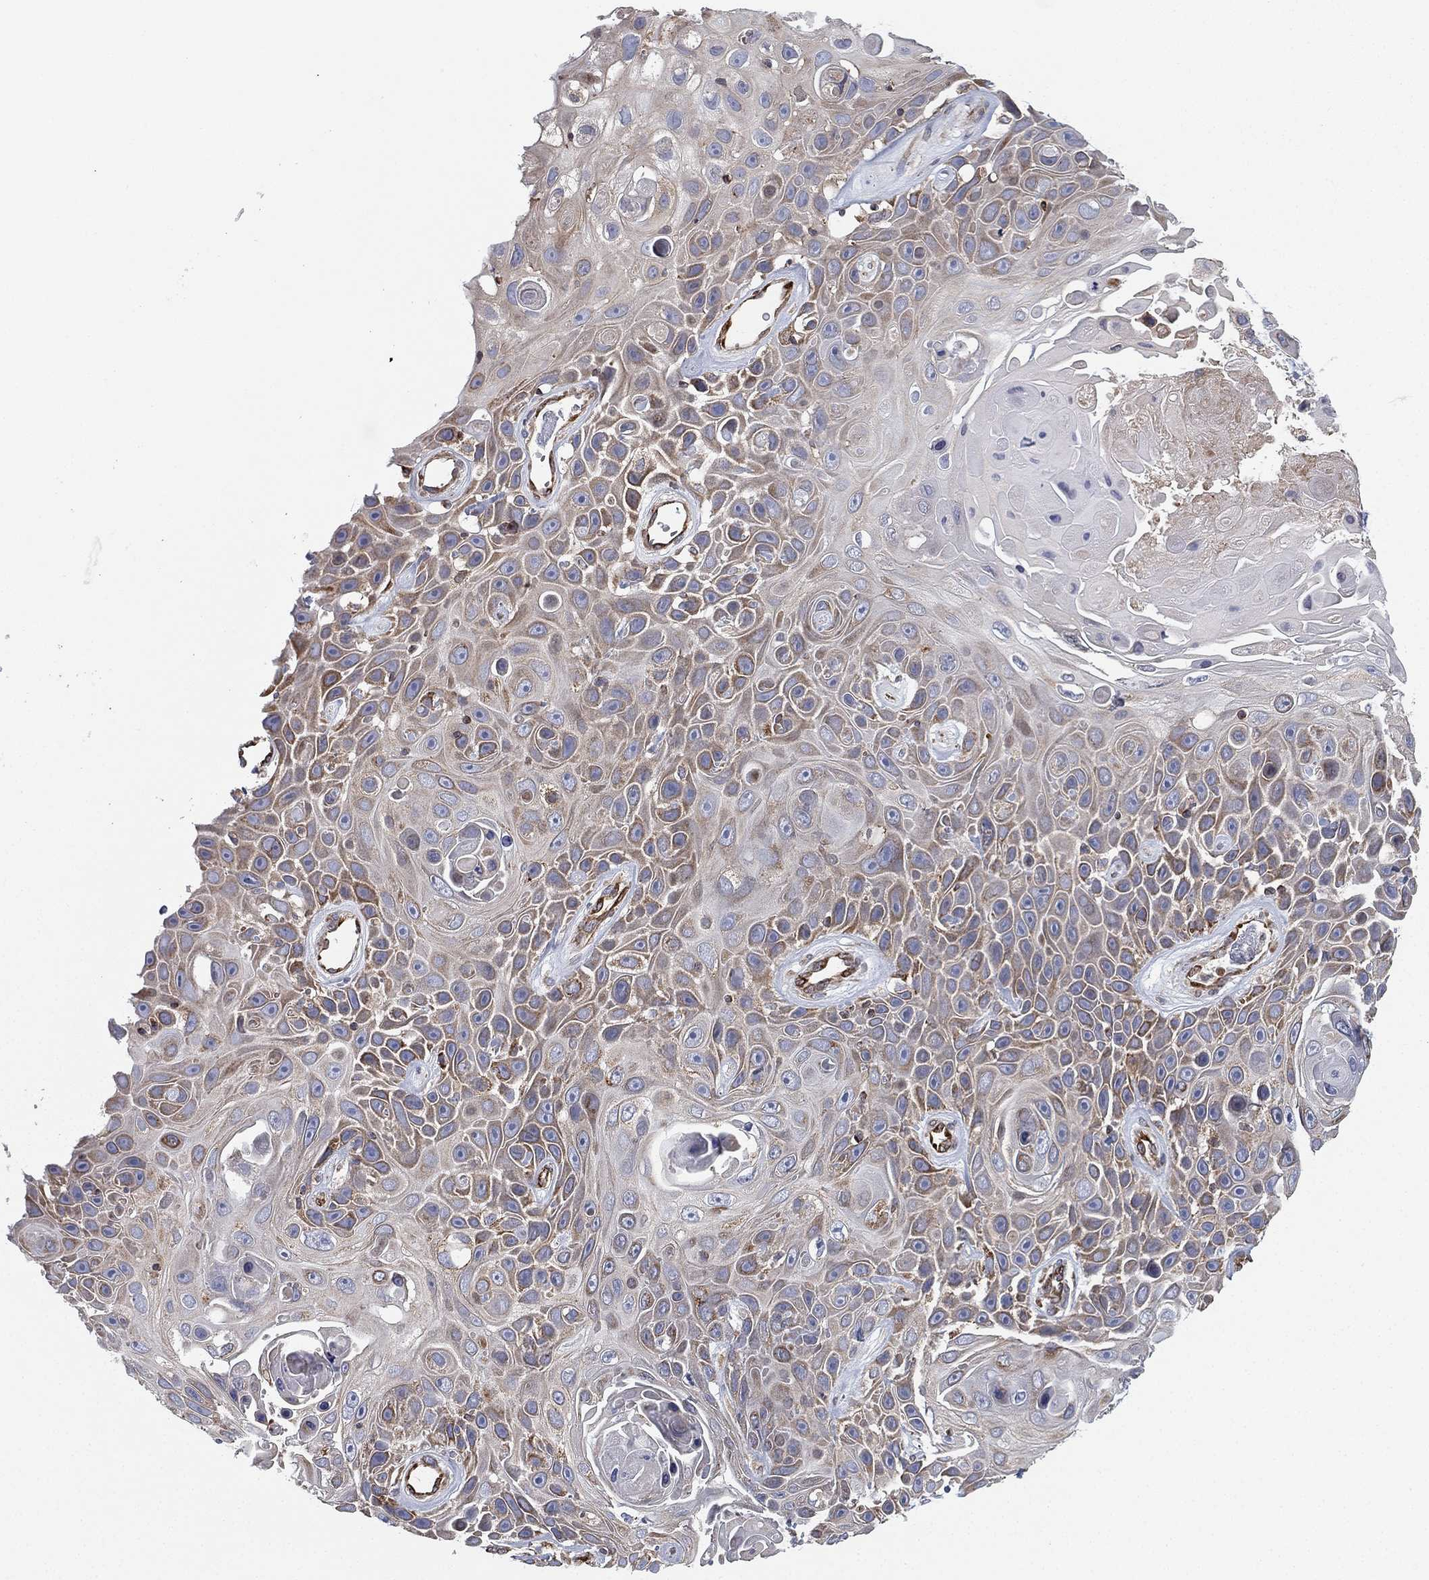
{"staining": {"intensity": "weak", "quantity": "<25%", "location": "cytoplasmic/membranous"}, "tissue": "skin cancer", "cell_type": "Tumor cells", "image_type": "cancer", "snomed": [{"axis": "morphology", "description": "Squamous cell carcinoma, NOS"}, {"axis": "topography", "description": "Skin"}], "caption": "IHC histopathology image of human skin cancer (squamous cell carcinoma) stained for a protein (brown), which exhibits no positivity in tumor cells. The staining is performed using DAB brown chromogen with nuclei counter-stained in using hematoxylin.", "gene": "CYB5B", "patient": {"sex": "male", "age": 82}}